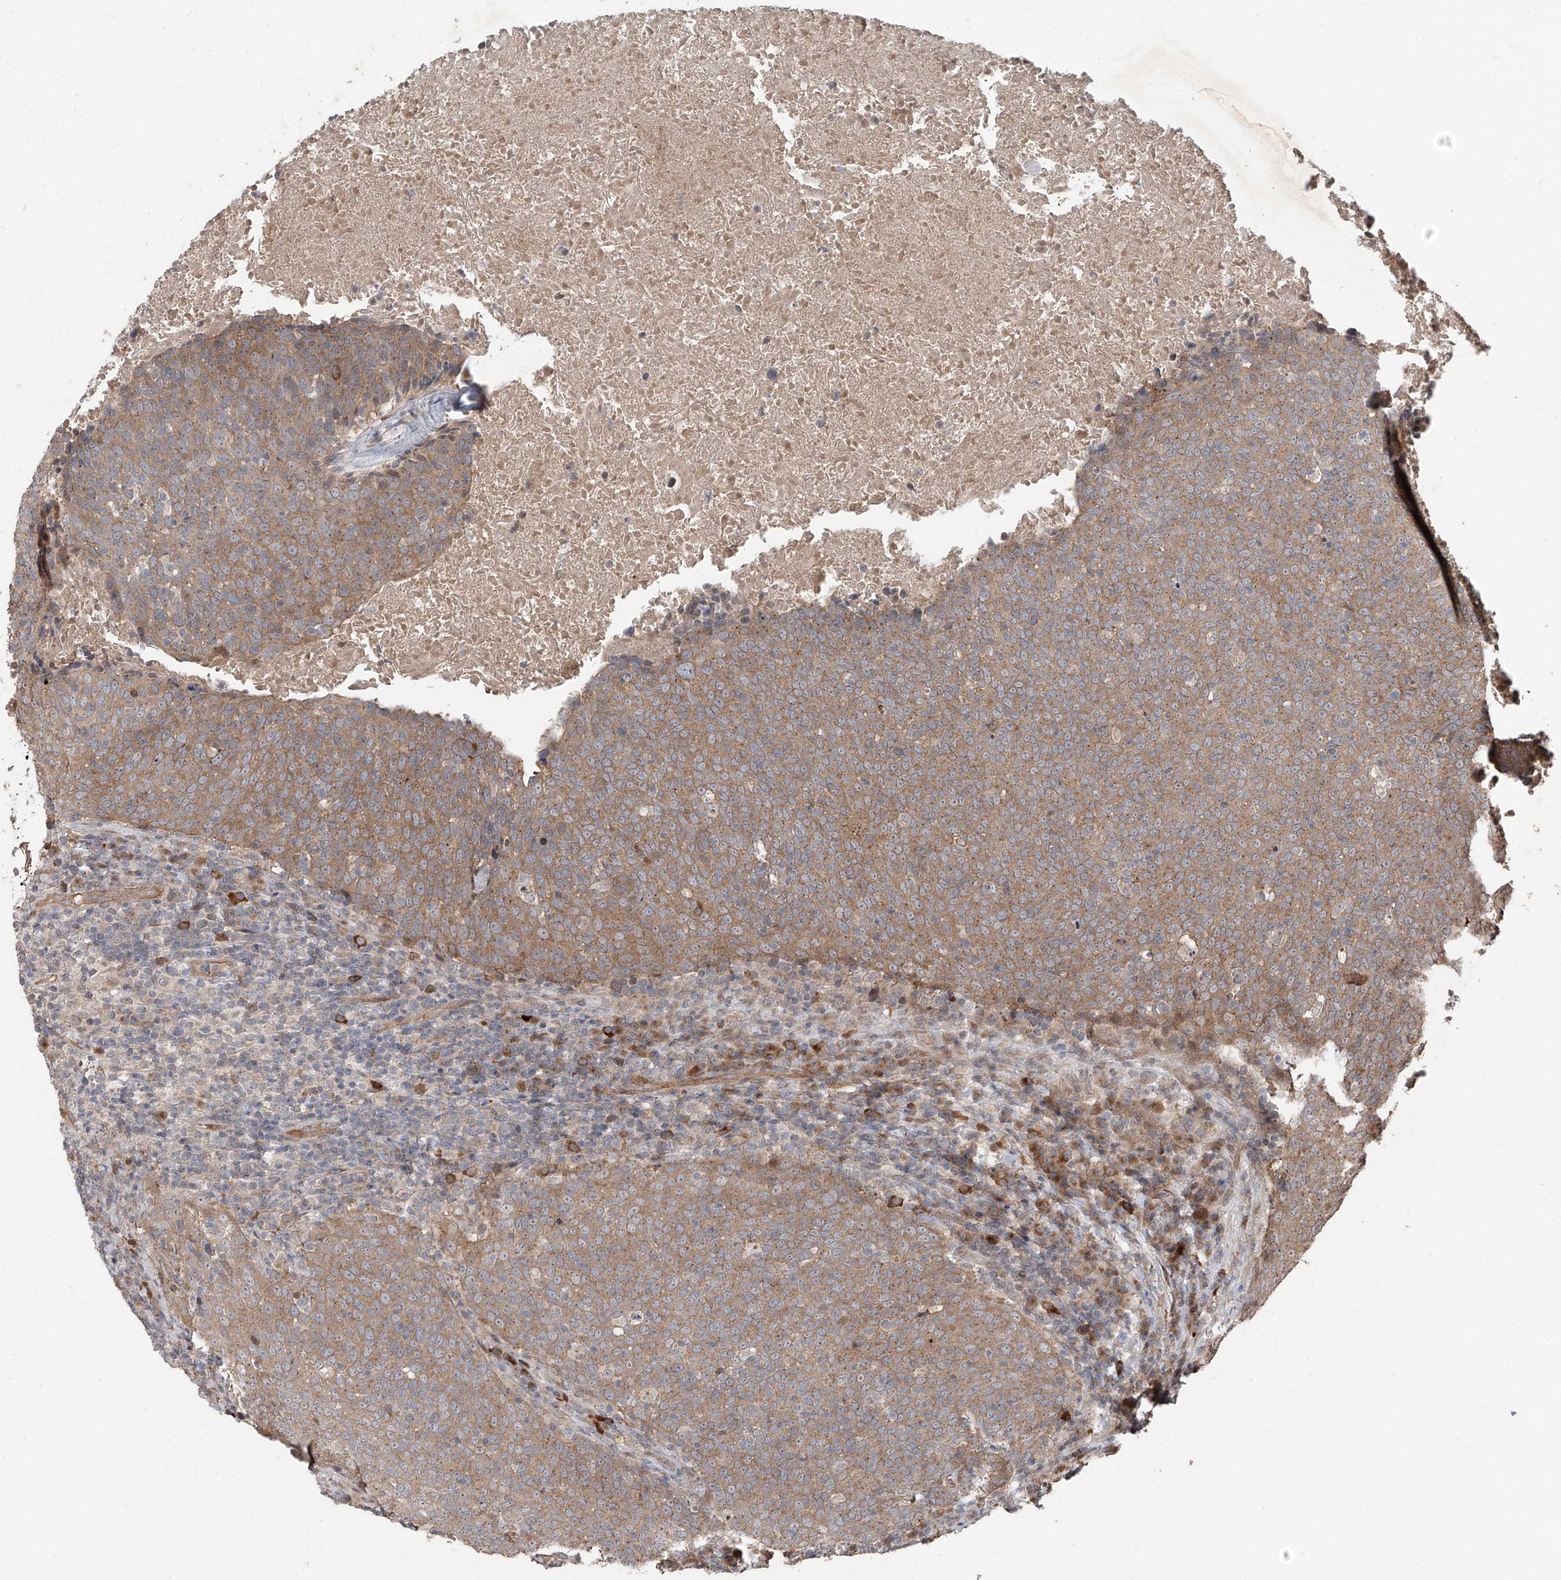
{"staining": {"intensity": "moderate", "quantity": ">75%", "location": "cytoplasmic/membranous"}, "tissue": "head and neck cancer", "cell_type": "Tumor cells", "image_type": "cancer", "snomed": [{"axis": "morphology", "description": "Squamous cell carcinoma, NOS"}, {"axis": "morphology", "description": "Squamous cell carcinoma, metastatic, NOS"}, {"axis": "topography", "description": "Lymph node"}, {"axis": "topography", "description": "Head-Neck"}], "caption": "Immunohistochemistry of head and neck cancer (metastatic squamous cell carcinoma) displays medium levels of moderate cytoplasmic/membranous staining in approximately >75% of tumor cells.", "gene": "CCN1", "patient": {"sex": "male", "age": 62}}